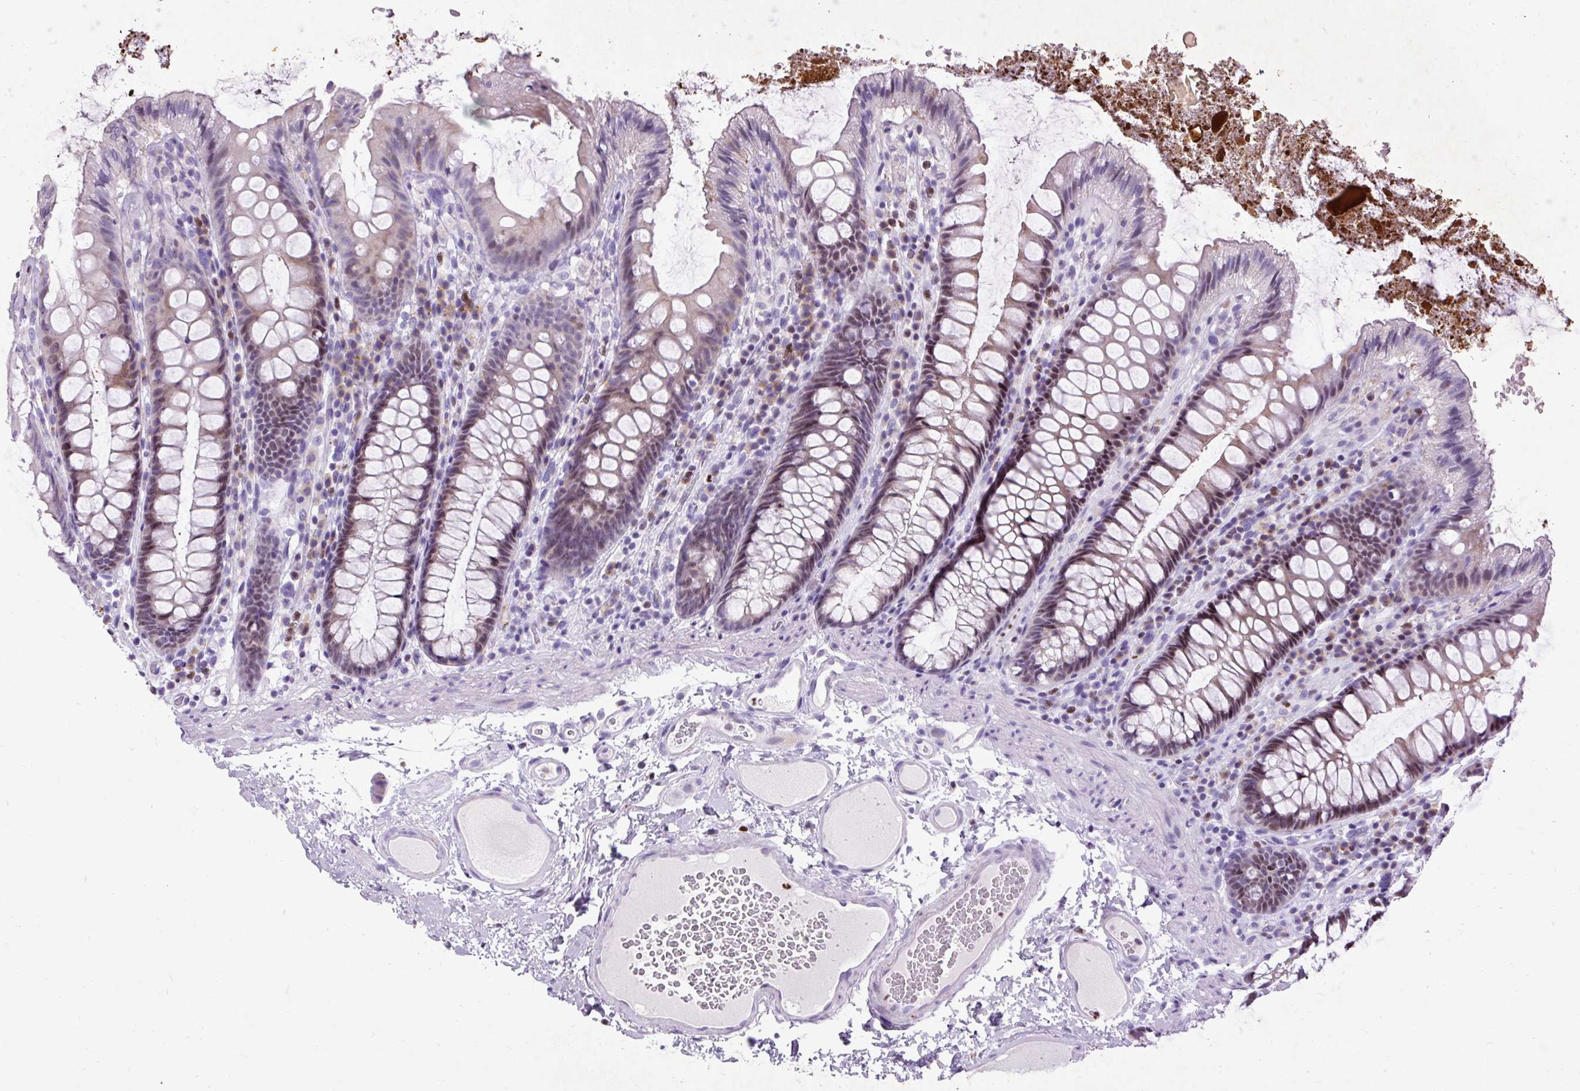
{"staining": {"intensity": "negative", "quantity": "none", "location": "none"}, "tissue": "colon", "cell_type": "Endothelial cells", "image_type": "normal", "snomed": [{"axis": "morphology", "description": "Normal tissue, NOS"}, {"axis": "topography", "description": "Colon"}], "caption": "Immunohistochemistry (IHC) micrograph of normal colon: human colon stained with DAB reveals no significant protein positivity in endothelial cells. (DAB immunohistochemistry with hematoxylin counter stain).", "gene": "SPC24", "patient": {"sex": "male", "age": 84}}